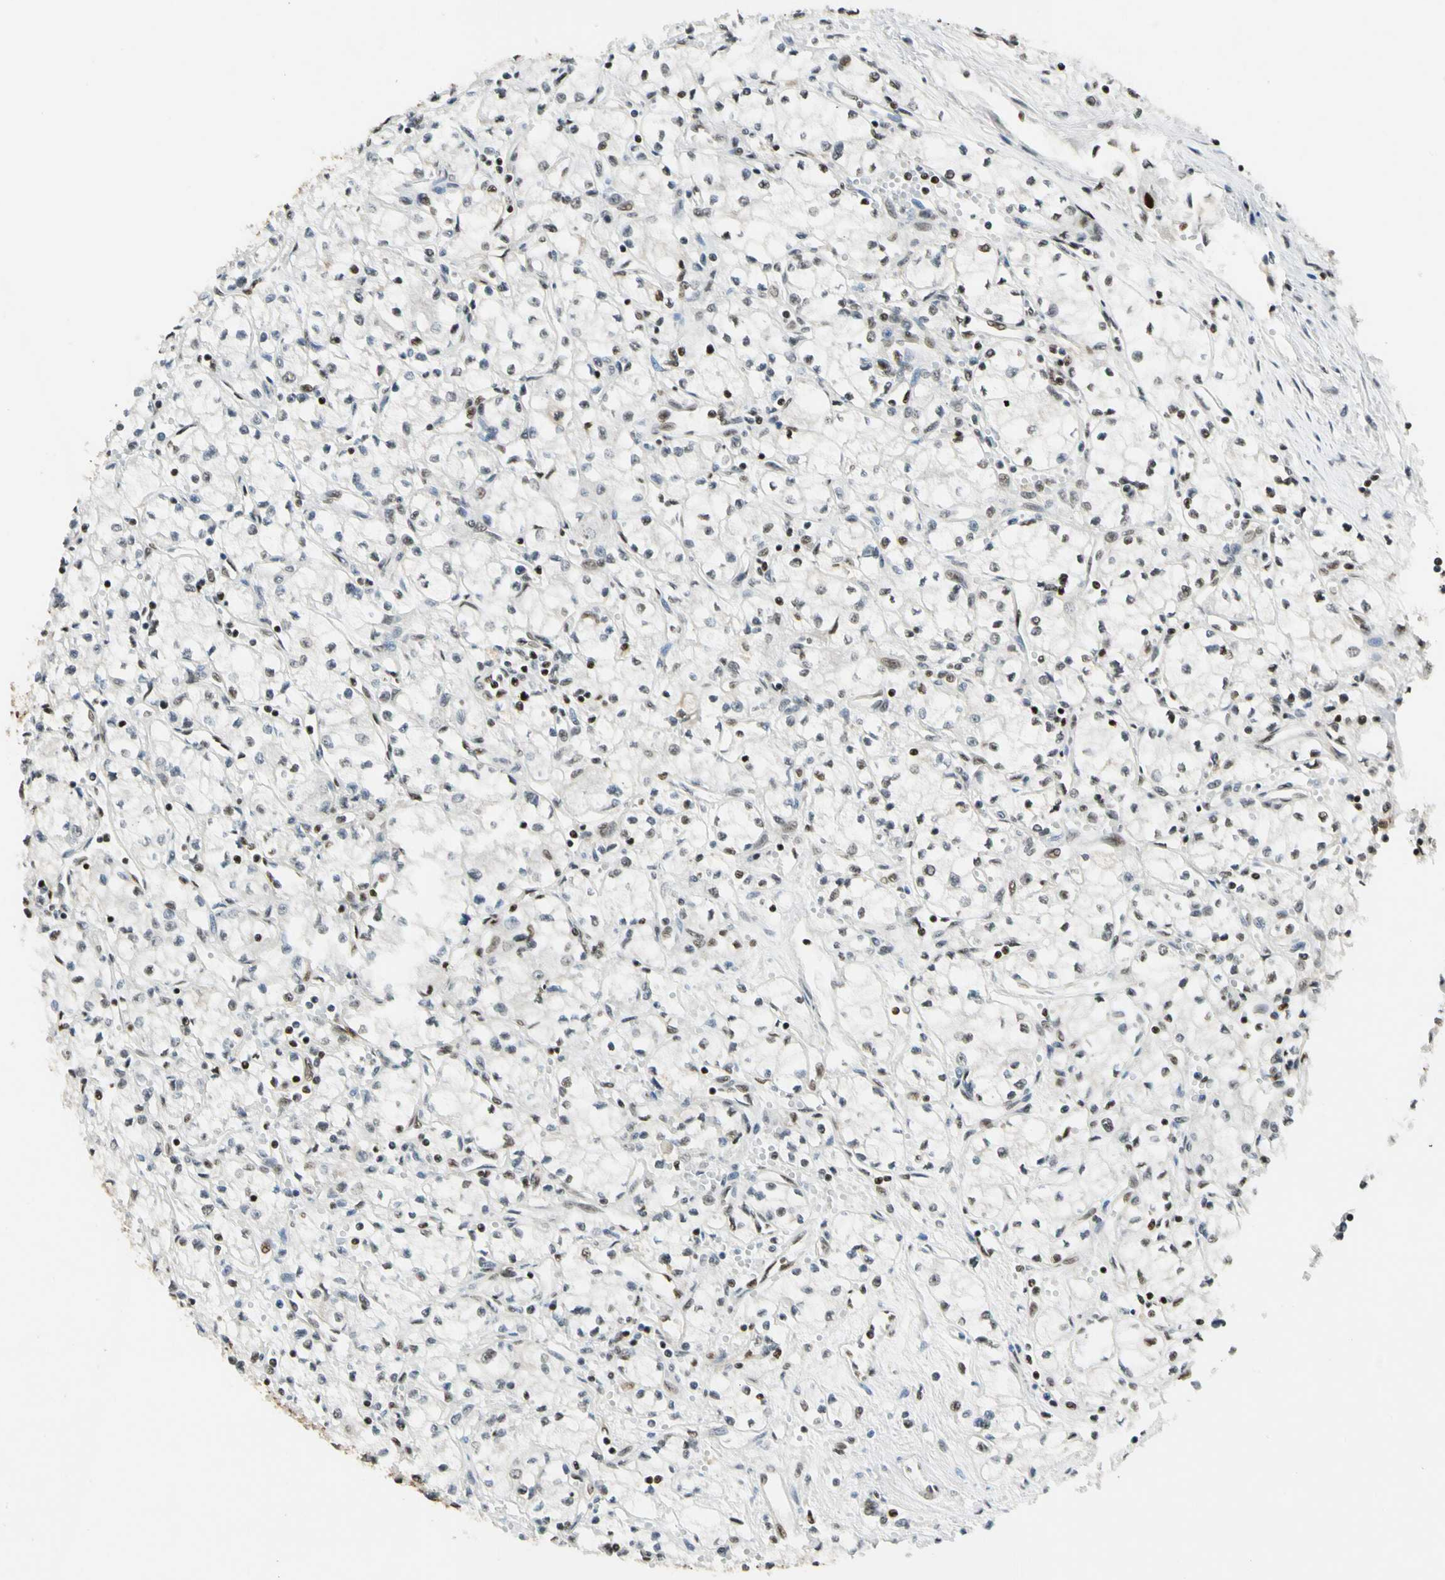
{"staining": {"intensity": "strong", "quantity": ">75%", "location": "nuclear"}, "tissue": "renal cancer", "cell_type": "Tumor cells", "image_type": "cancer", "snomed": [{"axis": "morphology", "description": "Normal tissue, NOS"}, {"axis": "morphology", "description": "Adenocarcinoma, NOS"}, {"axis": "topography", "description": "Kidney"}], "caption": "This is a photomicrograph of IHC staining of adenocarcinoma (renal), which shows strong staining in the nuclear of tumor cells.", "gene": "CDK12", "patient": {"sex": "male", "age": 59}}